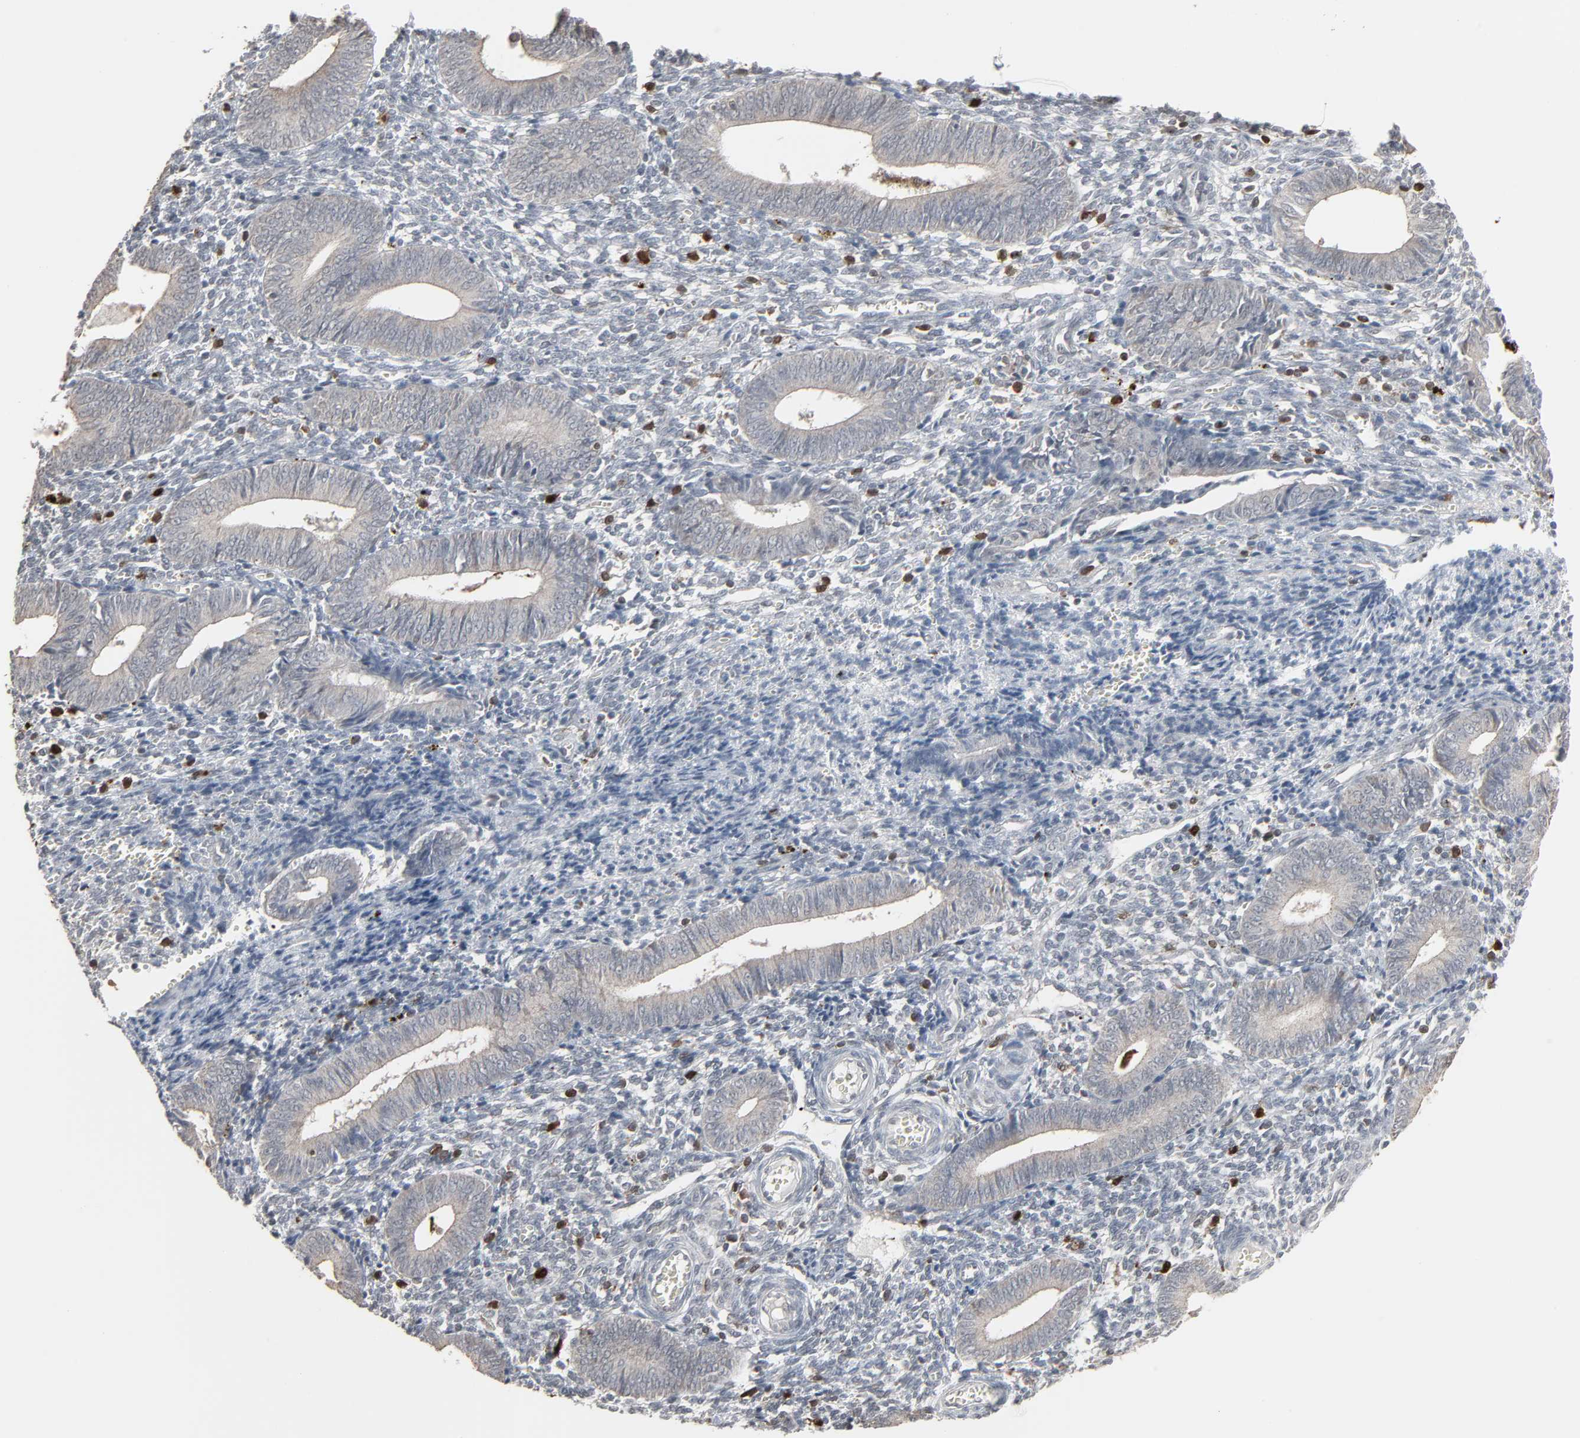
{"staining": {"intensity": "strong", "quantity": "<25%", "location": "nuclear"}, "tissue": "endometrium", "cell_type": "Cells in endometrial stroma", "image_type": "normal", "snomed": [{"axis": "morphology", "description": "Normal tissue, NOS"}, {"axis": "topography", "description": "Uterus"}, {"axis": "topography", "description": "Endometrium"}], "caption": "Immunohistochemical staining of unremarkable endometrium shows medium levels of strong nuclear expression in about <25% of cells in endometrial stroma.", "gene": "DOCK8", "patient": {"sex": "female", "age": 33}}